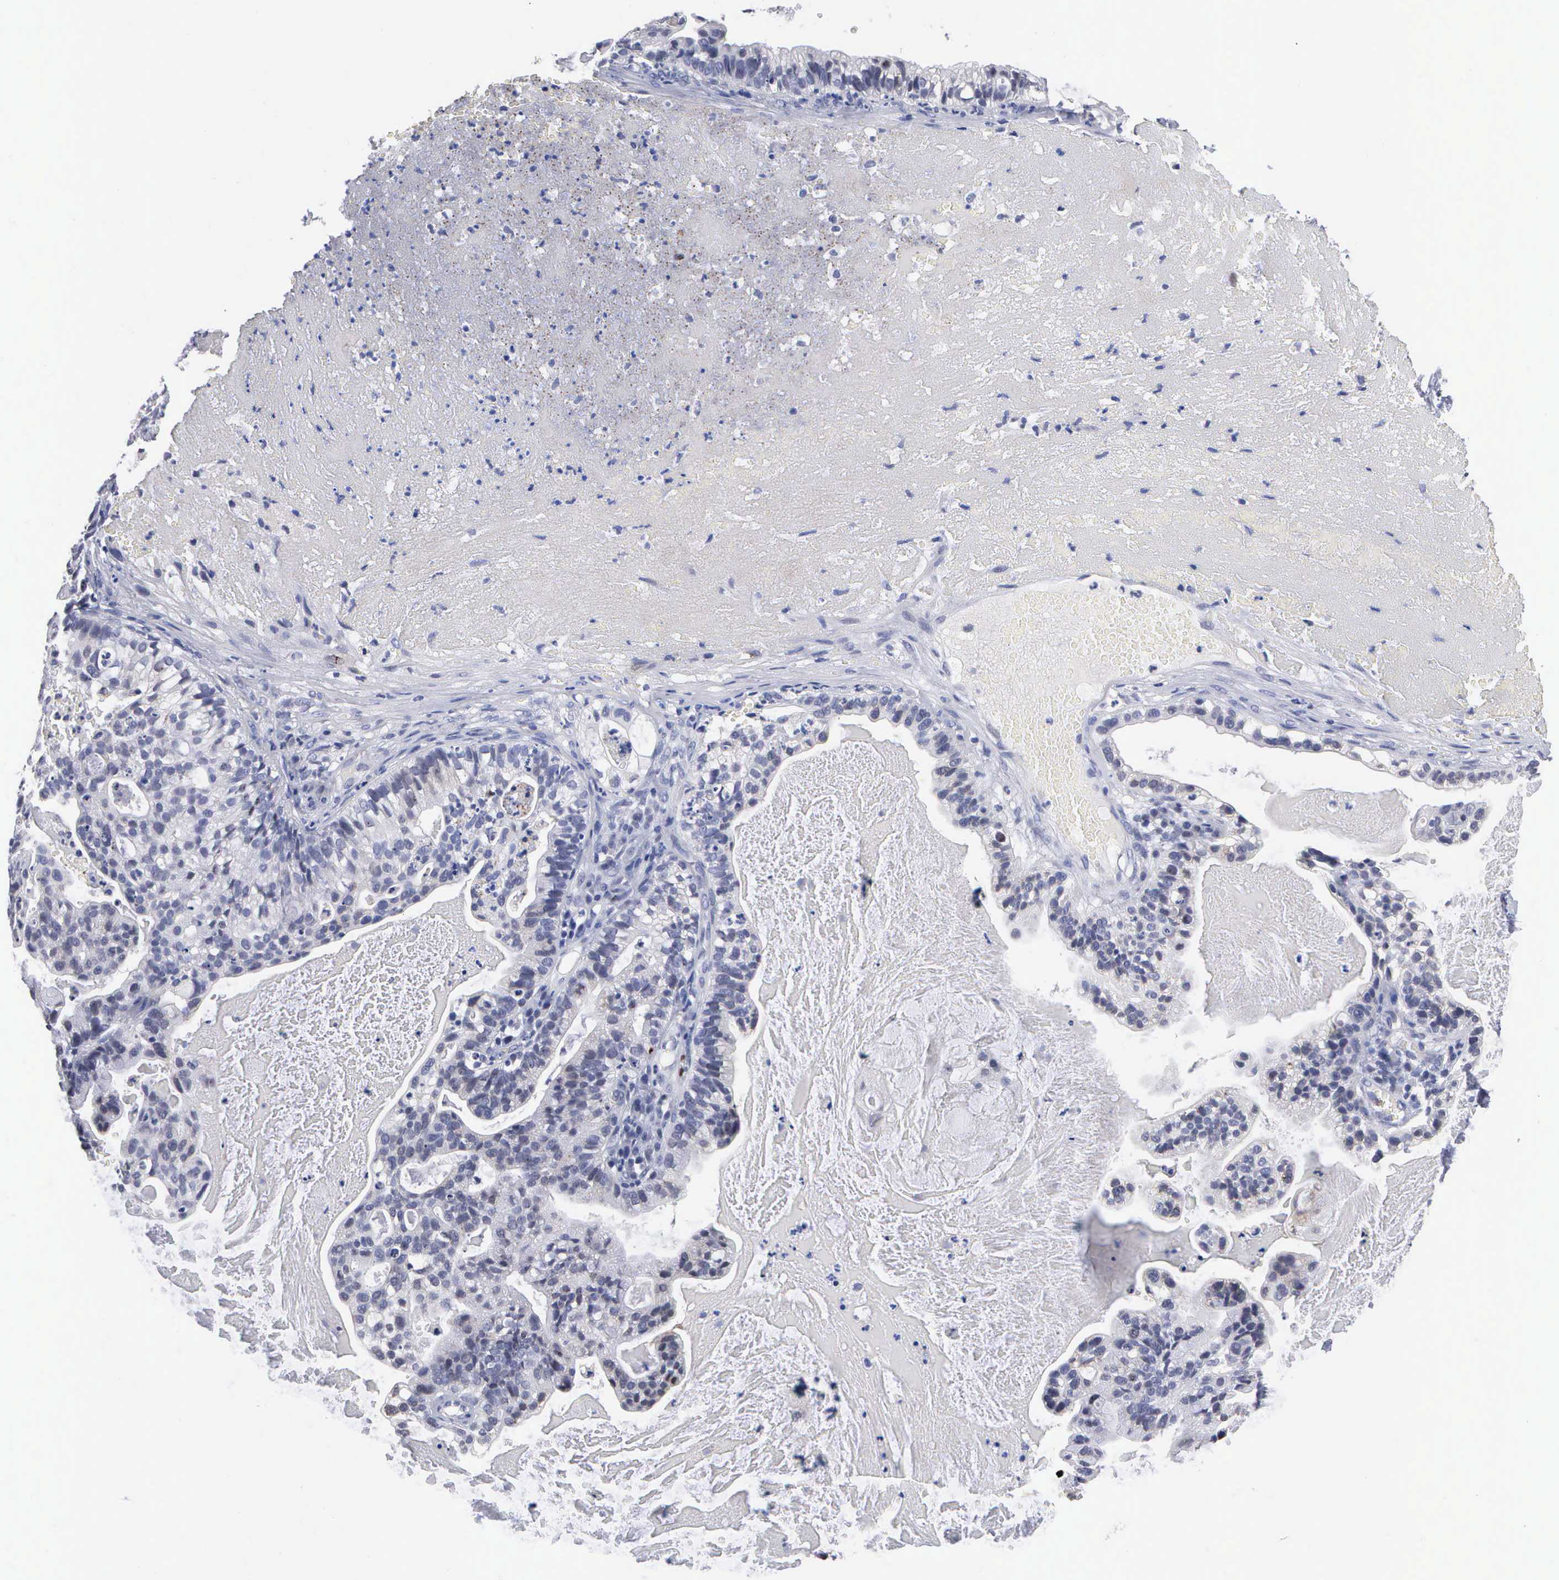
{"staining": {"intensity": "negative", "quantity": "none", "location": "none"}, "tissue": "cervical cancer", "cell_type": "Tumor cells", "image_type": "cancer", "snomed": [{"axis": "morphology", "description": "Adenocarcinoma, NOS"}, {"axis": "topography", "description": "Cervix"}], "caption": "Tumor cells are negative for brown protein staining in adenocarcinoma (cervical).", "gene": "KDM6A", "patient": {"sex": "female", "age": 41}}